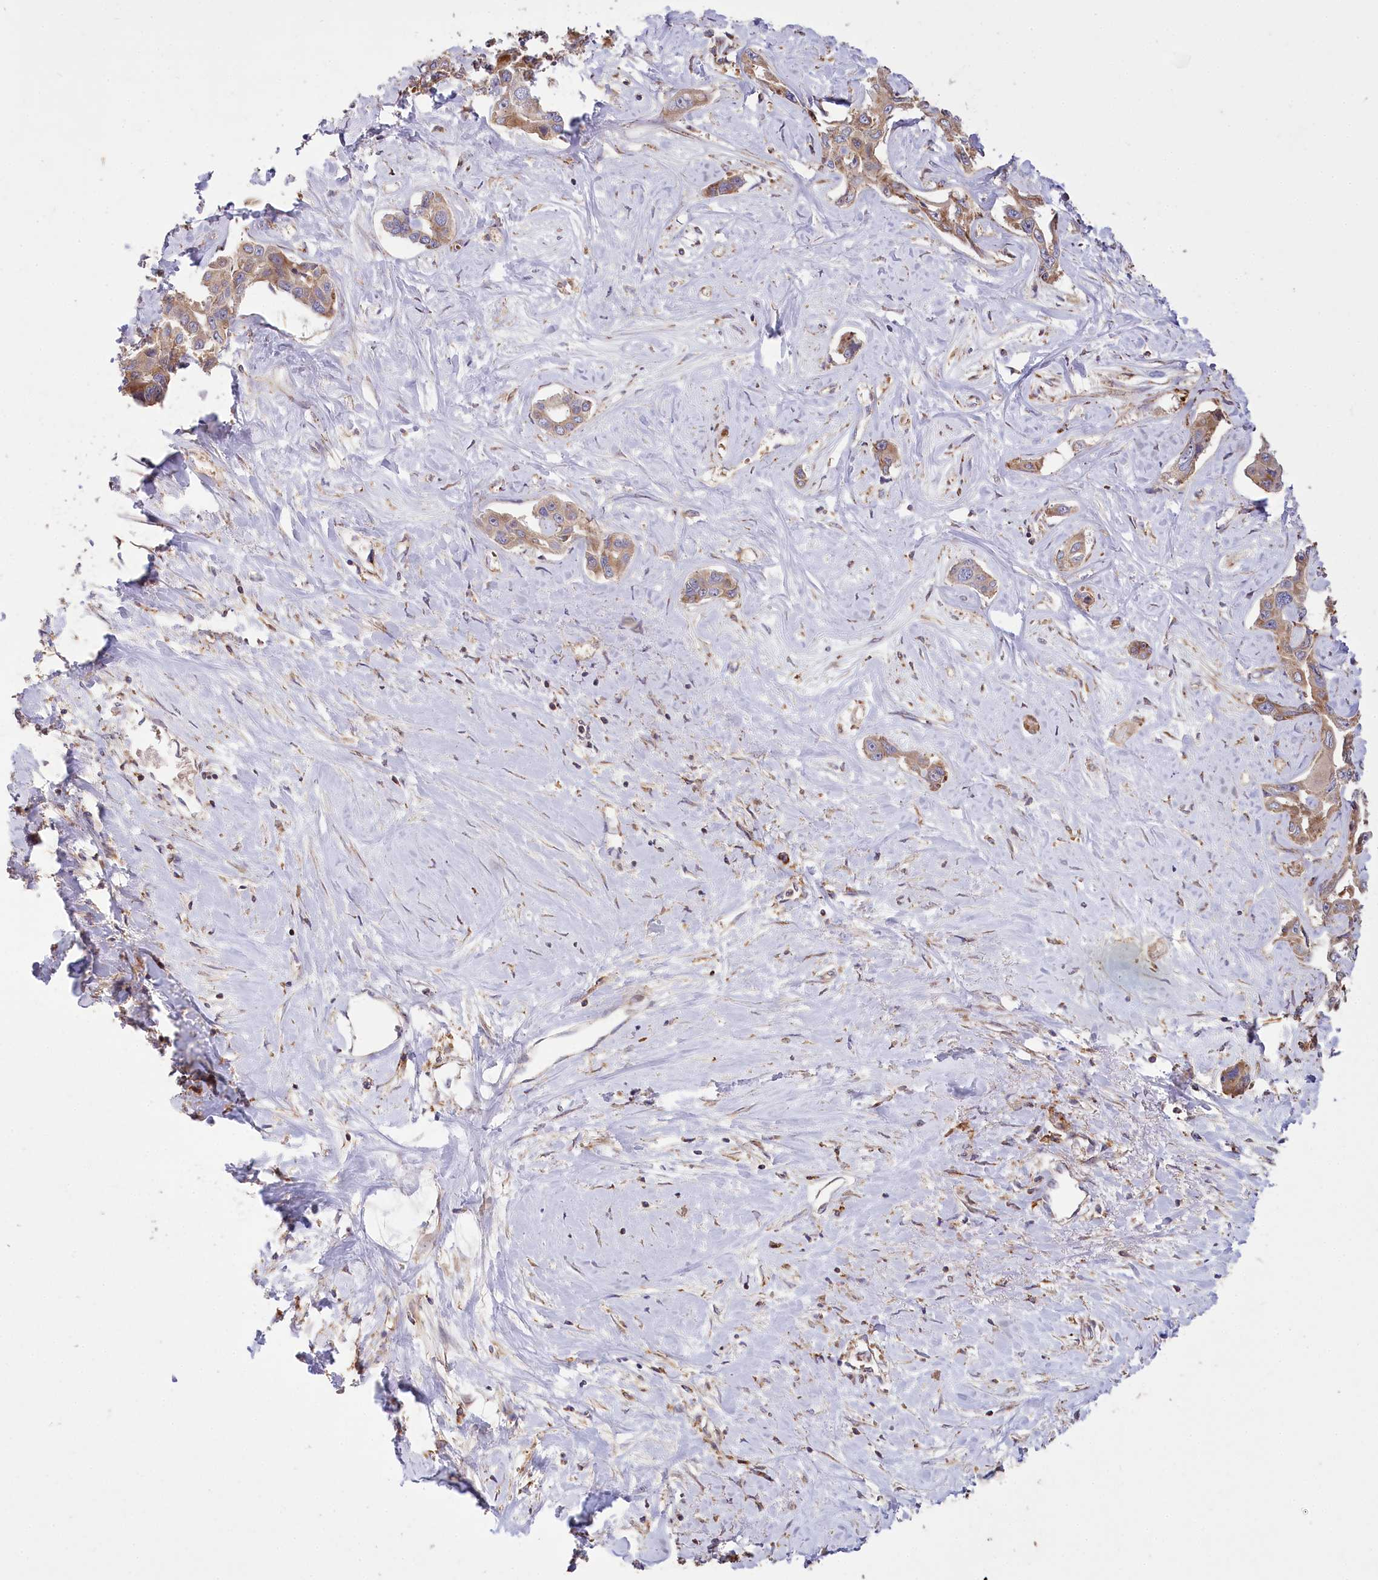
{"staining": {"intensity": "moderate", "quantity": "<25%", "location": "cytoplasmic/membranous"}, "tissue": "liver cancer", "cell_type": "Tumor cells", "image_type": "cancer", "snomed": [{"axis": "morphology", "description": "Cholangiocarcinoma"}, {"axis": "topography", "description": "Liver"}], "caption": "IHC (DAB (3,3'-diaminobenzidine)) staining of liver cancer (cholangiocarcinoma) demonstrates moderate cytoplasmic/membranous protein positivity in approximately <25% of tumor cells.", "gene": "CARD19", "patient": {"sex": "male", "age": 59}}